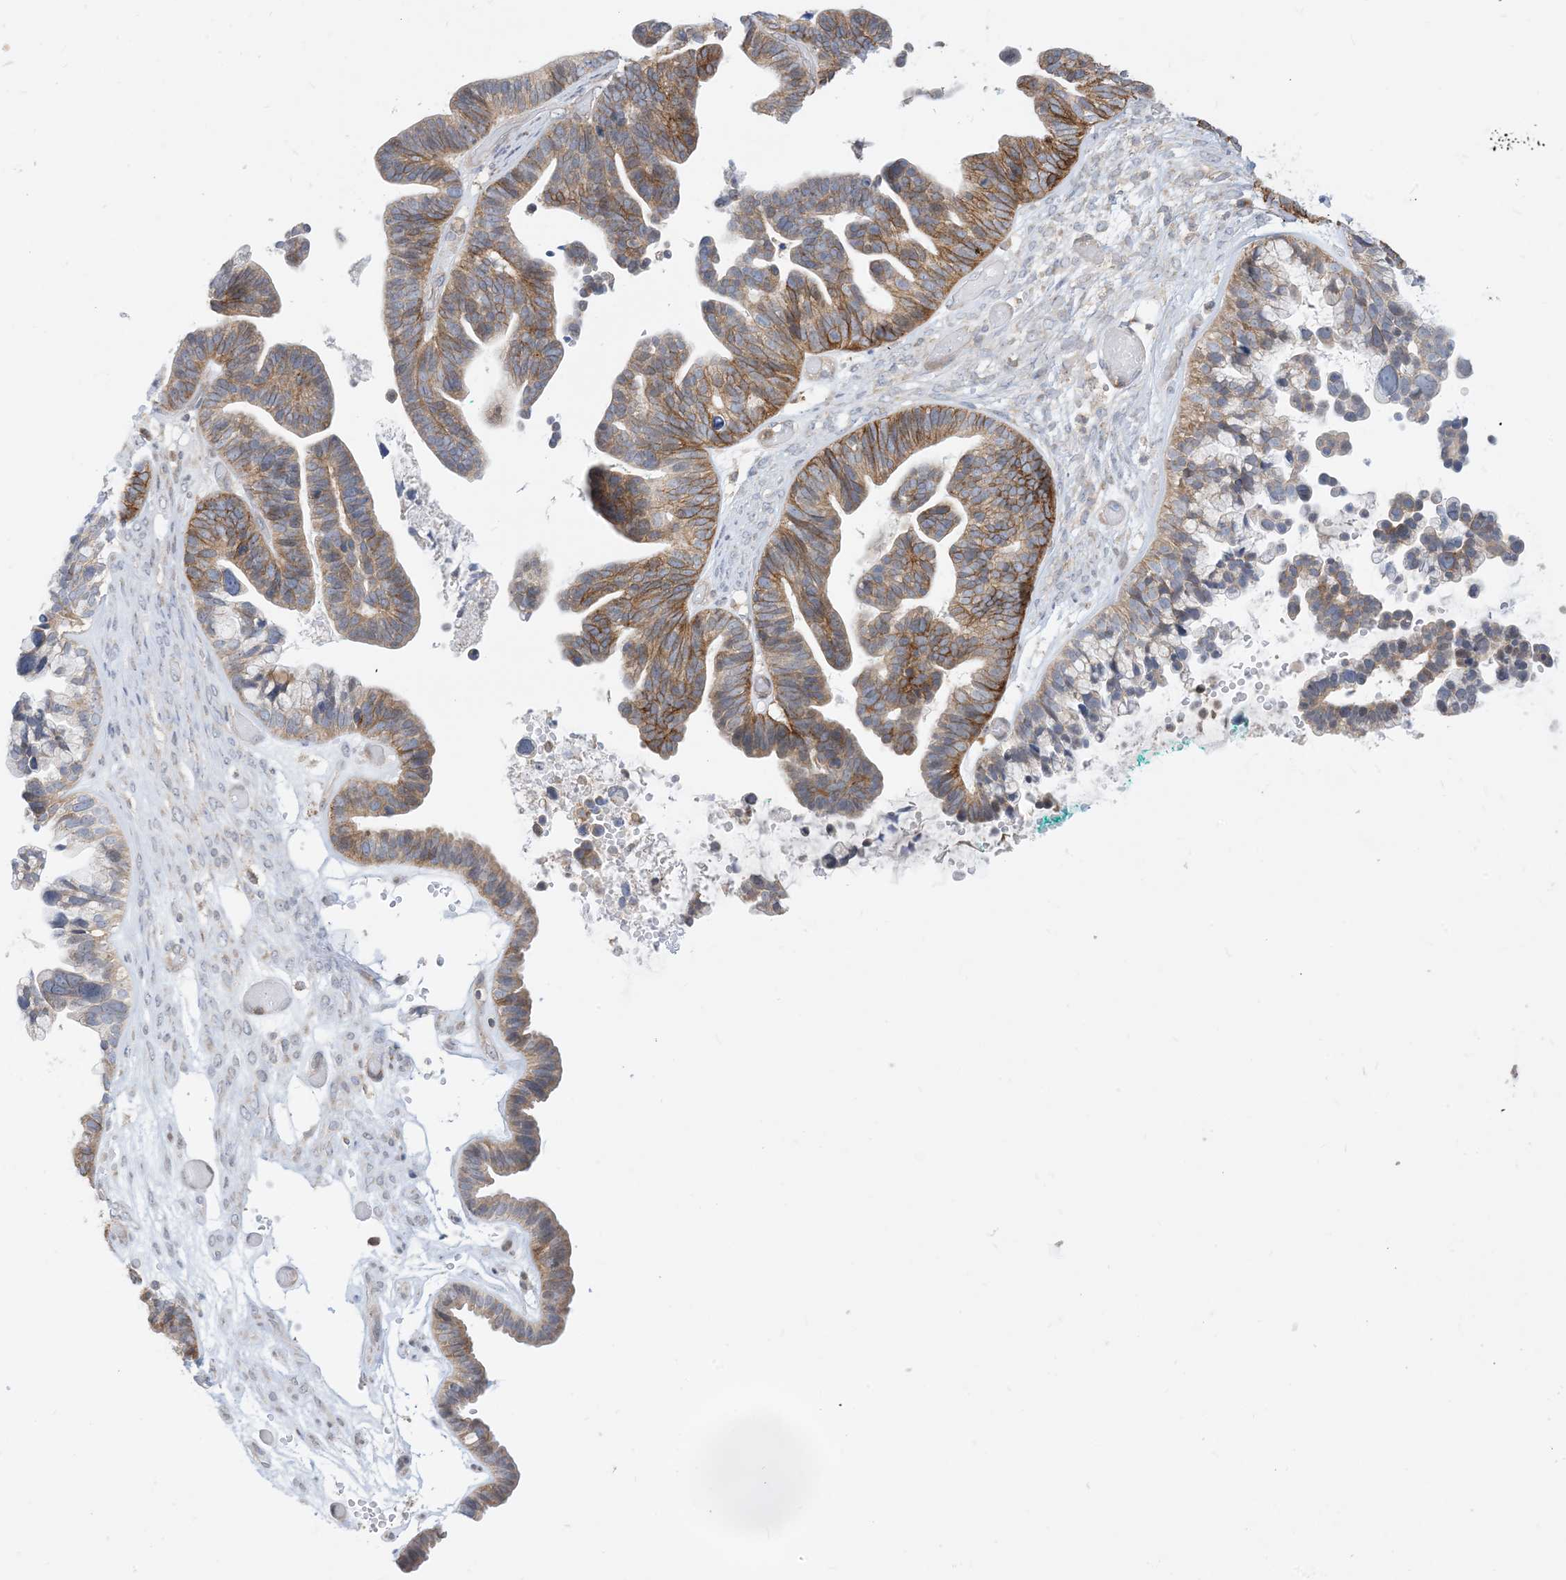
{"staining": {"intensity": "moderate", "quantity": ">75%", "location": "cytoplasmic/membranous"}, "tissue": "ovarian cancer", "cell_type": "Tumor cells", "image_type": "cancer", "snomed": [{"axis": "morphology", "description": "Cystadenocarcinoma, serous, NOS"}, {"axis": "topography", "description": "Ovary"}], "caption": "Protein analysis of serous cystadenocarcinoma (ovarian) tissue reveals moderate cytoplasmic/membranous staining in approximately >75% of tumor cells.", "gene": "CASP4", "patient": {"sex": "female", "age": 56}}